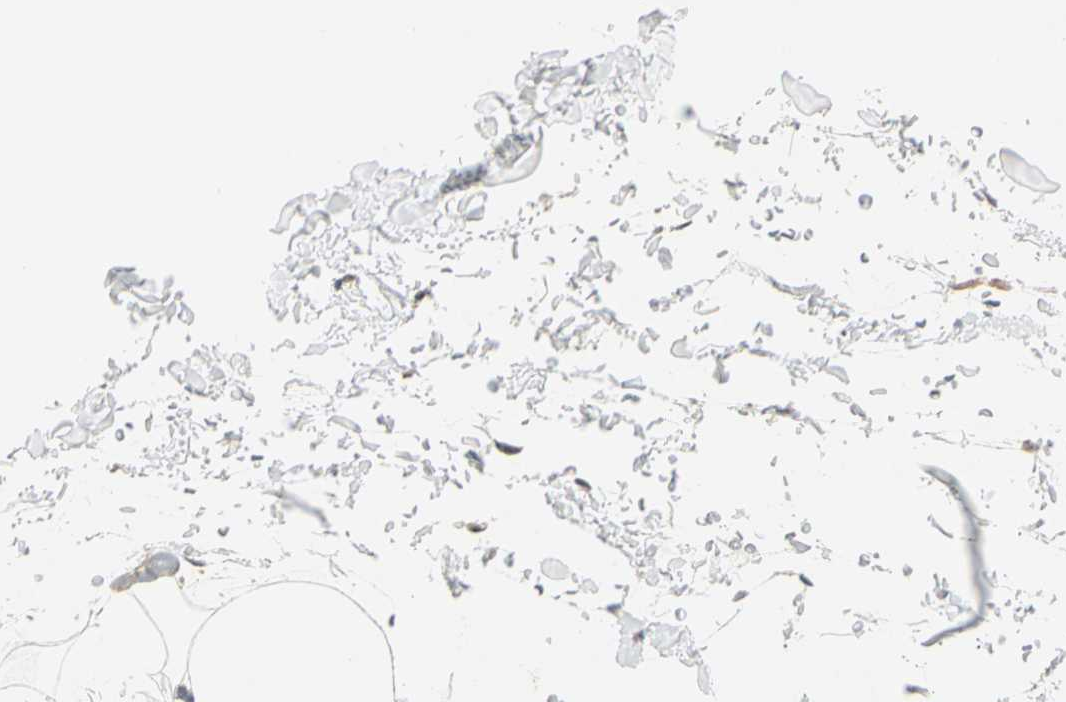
{"staining": {"intensity": "weak", "quantity": "<25%", "location": "cytoplasmic/membranous"}, "tissue": "adipose tissue", "cell_type": "Adipocytes", "image_type": "normal", "snomed": [{"axis": "morphology", "description": "Normal tissue, NOS"}, {"axis": "topography", "description": "Soft tissue"}], "caption": "Immunohistochemistry (IHC) micrograph of unremarkable adipose tissue: adipose tissue stained with DAB displays no significant protein expression in adipocytes. The staining was performed using DAB (3,3'-diaminobenzidine) to visualize the protein expression in brown, while the nuclei were stained in blue with hematoxylin (Magnification: 20x).", "gene": "ROCK2", "patient": {"sex": "male", "age": 72}}